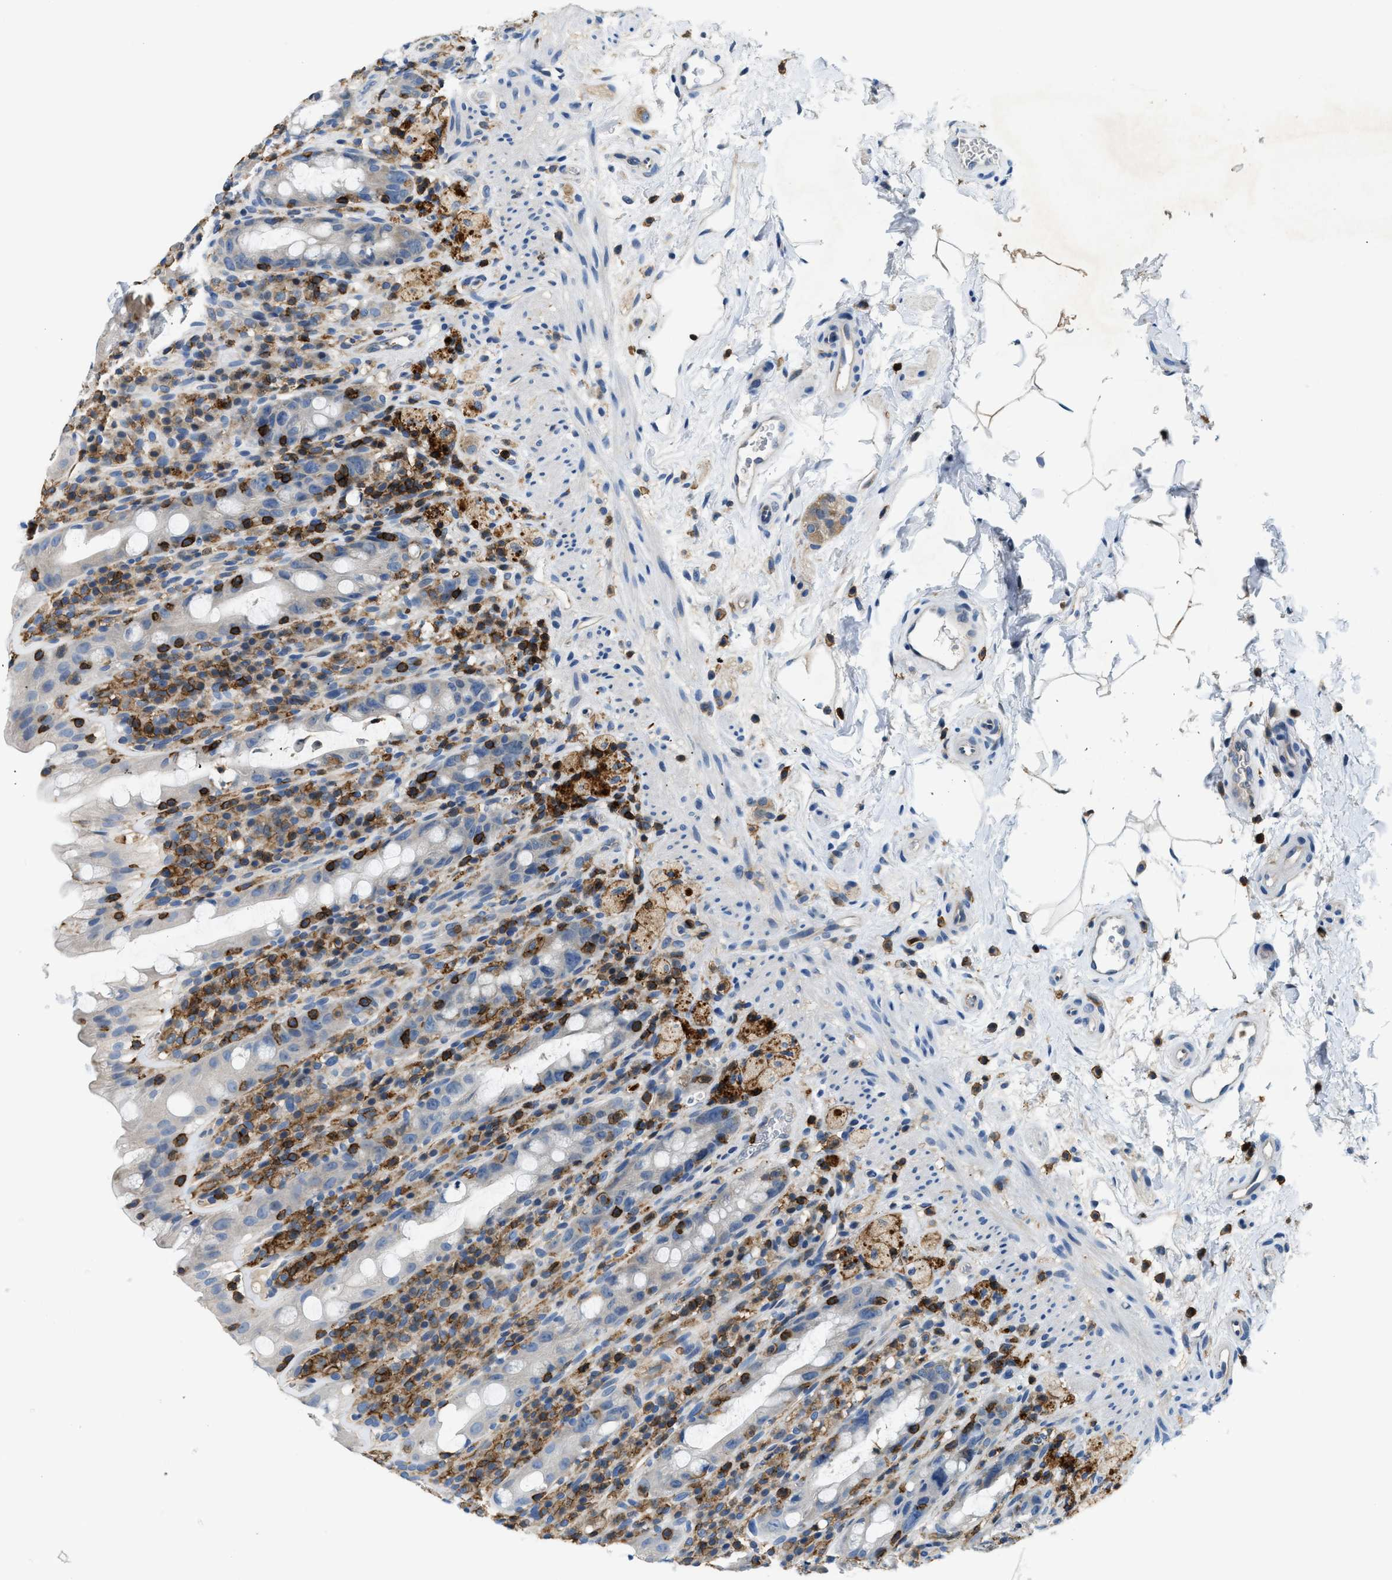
{"staining": {"intensity": "negative", "quantity": "none", "location": "none"}, "tissue": "rectum", "cell_type": "Glandular cells", "image_type": "normal", "snomed": [{"axis": "morphology", "description": "Normal tissue, NOS"}, {"axis": "topography", "description": "Rectum"}], "caption": "High power microscopy photomicrograph of an immunohistochemistry micrograph of unremarkable rectum, revealing no significant expression in glandular cells. (Stains: DAB (3,3'-diaminobenzidine) IHC with hematoxylin counter stain, Microscopy: brightfield microscopy at high magnification).", "gene": "MYO1G", "patient": {"sex": "male", "age": 44}}